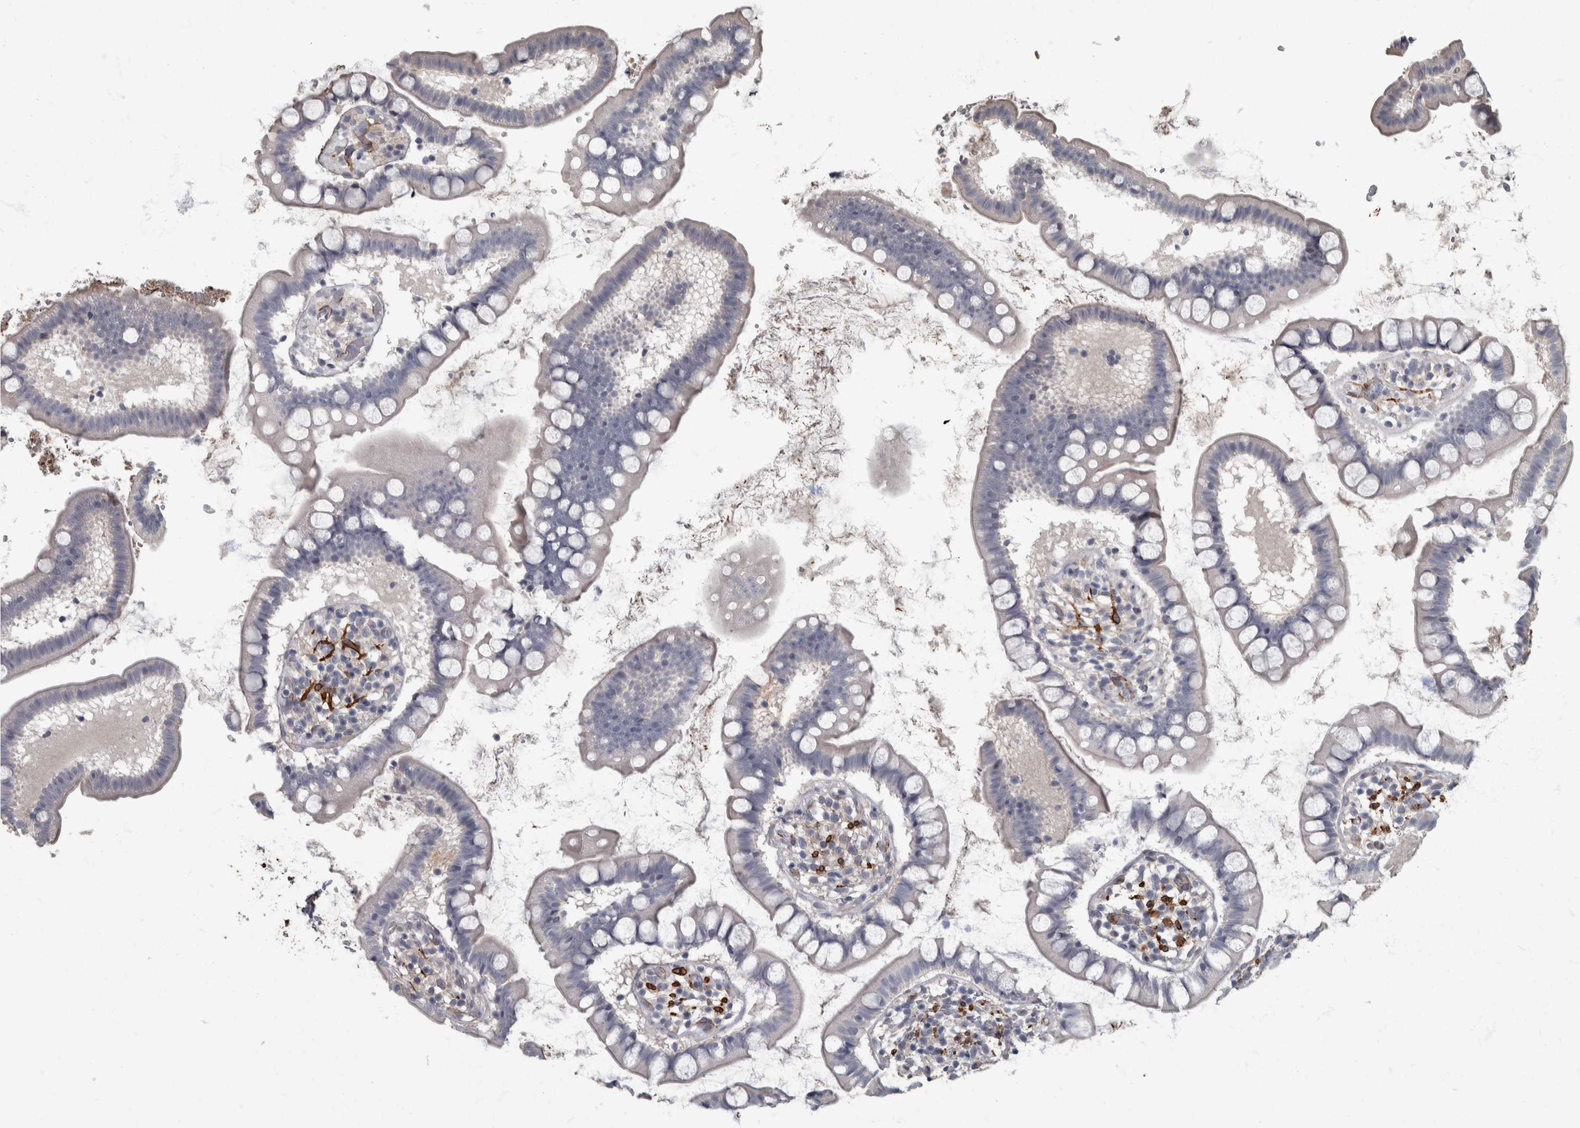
{"staining": {"intensity": "negative", "quantity": "none", "location": "none"}, "tissue": "small intestine", "cell_type": "Glandular cells", "image_type": "normal", "snomed": [{"axis": "morphology", "description": "Normal tissue, NOS"}, {"axis": "topography", "description": "Small intestine"}], "caption": "DAB immunohistochemical staining of benign small intestine reveals no significant positivity in glandular cells. Nuclei are stained in blue.", "gene": "MASTL", "patient": {"sex": "female", "age": 84}}